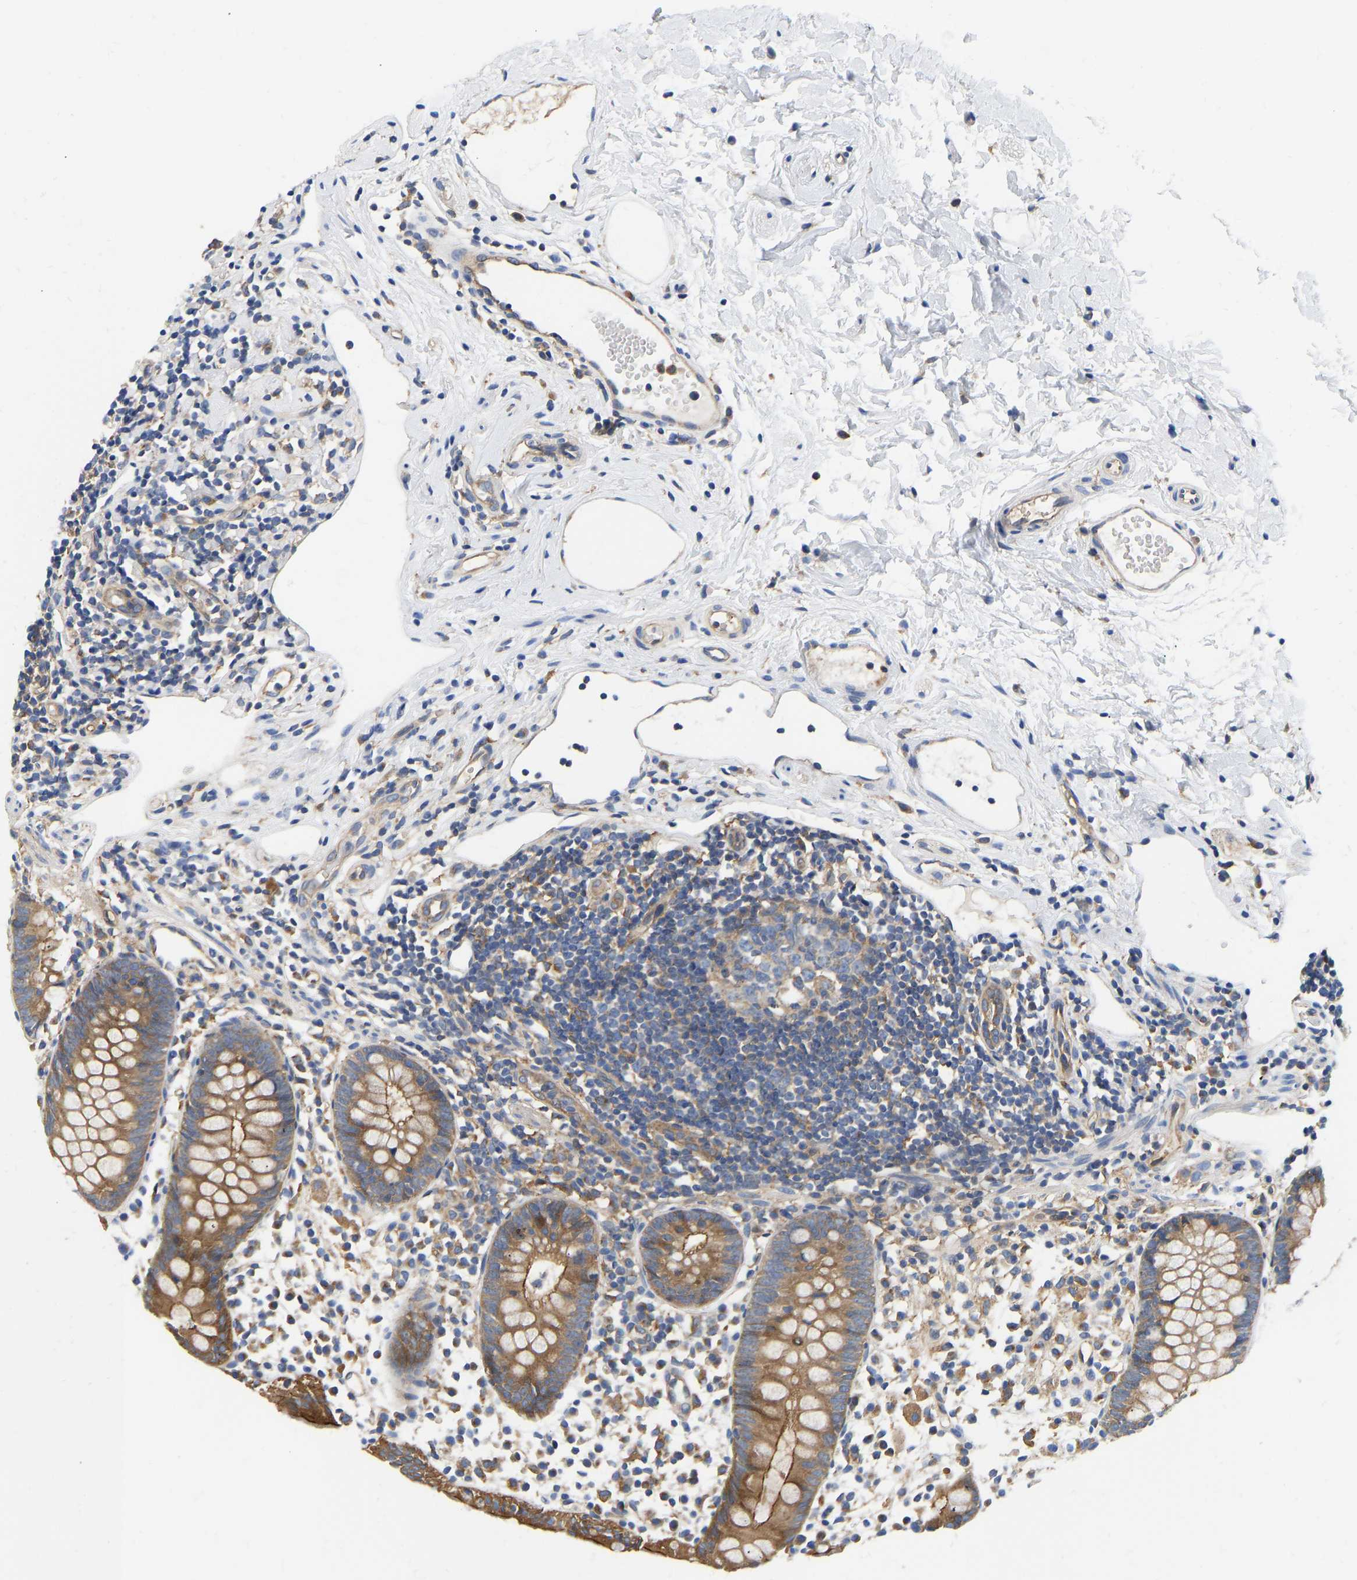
{"staining": {"intensity": "moderate", "quantity": ">75%", "location": "cytoplasmic/membranous"}, "tissue": "appendix", "cell_type": "Glandular cells", "image_type": "normal", "snomed": [{"axis": "morphology", "description": "Normal tissue, NOS"}, {"axis": "topography", "description": "Appendix"}], "caption": "Brown immunohistochemical staining in unremarkable human appendix displays moderate cytoplasmic/membranous positivity in approximately >75% of glandular cells. (DAB IHC with brightfield microscopy, high magnification).", "gene": "FLNB", "patient": {"sex": "female", "age": 20}}